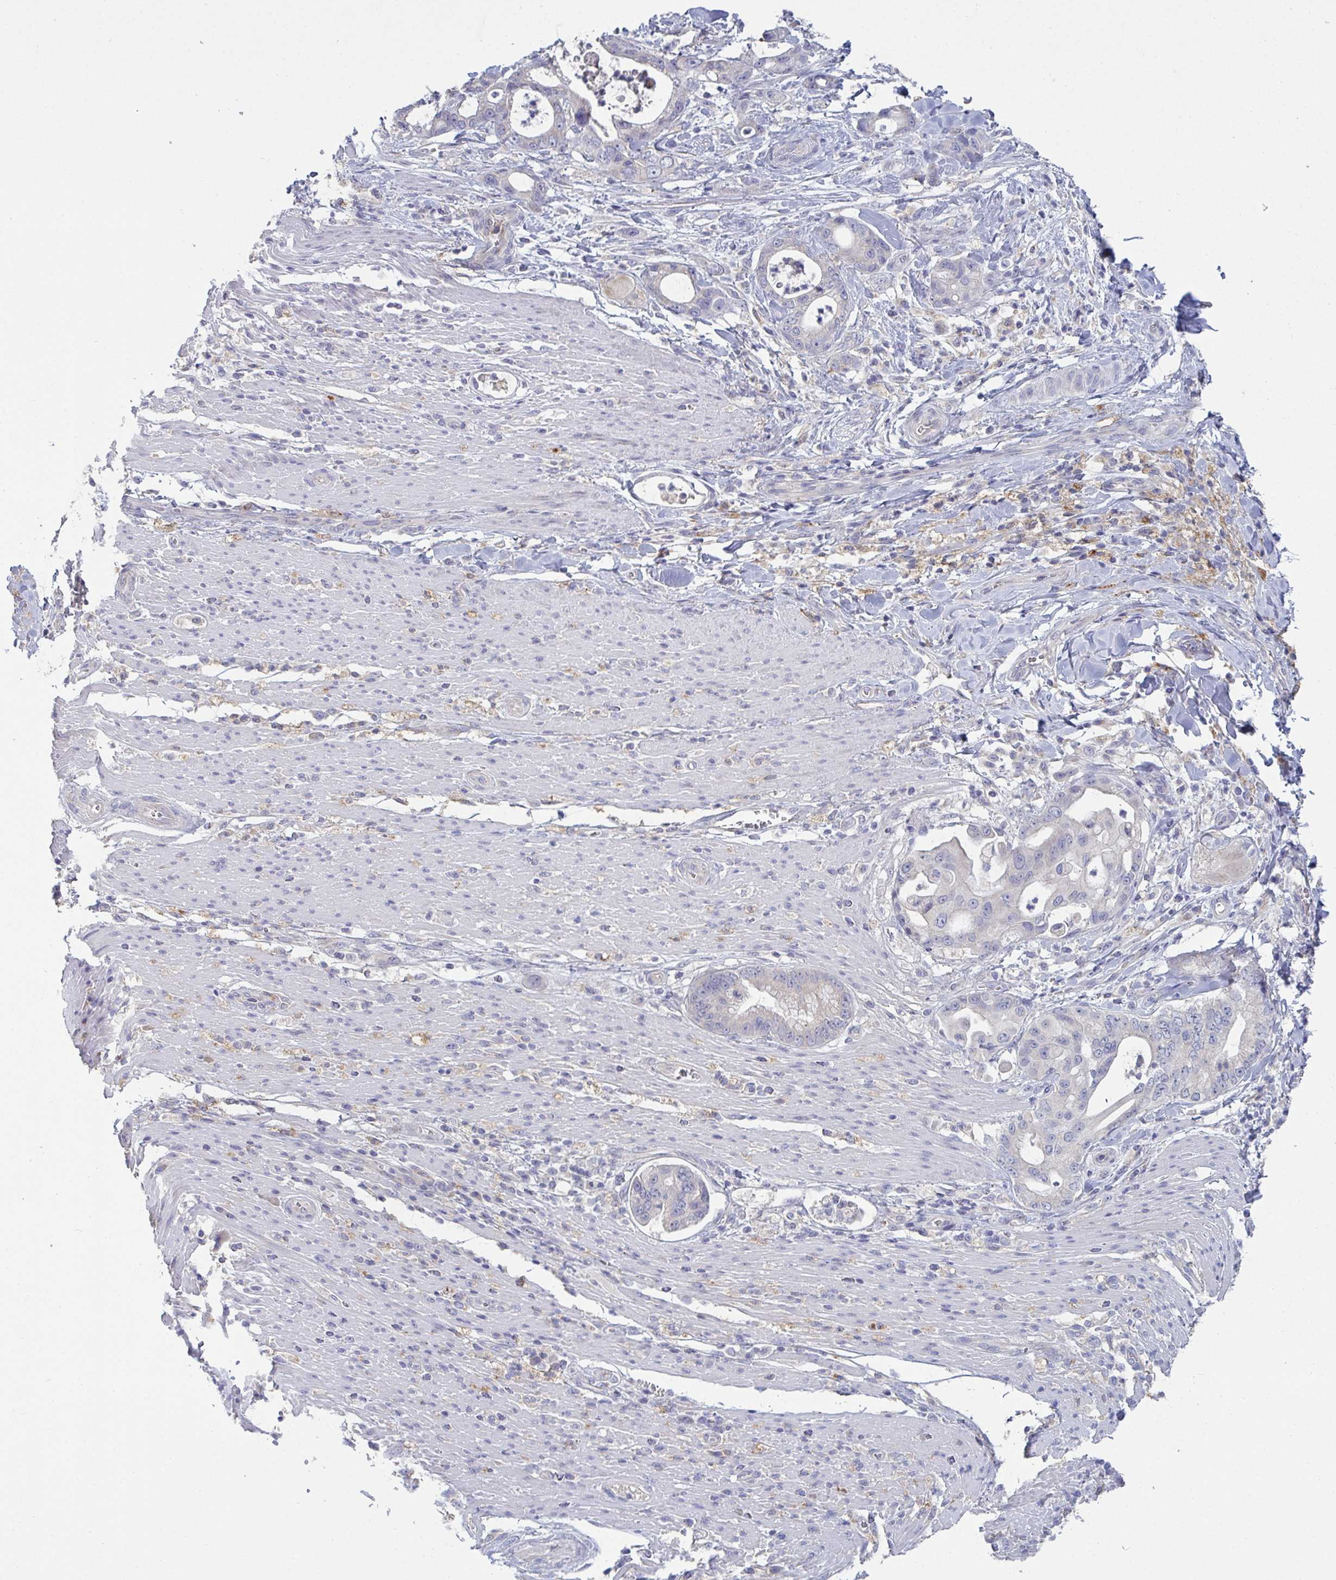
{"staining": {"intensity": "negative", "quantity": "none", "location": "none"}, "tissue": "pancreatic cancer", "cell_type": "Tumor cells", "image_type": "cancer", "snomed": [{"axis": "morphology", "description": "Adenocarcinoma, NOS"}, {"axis": "topography", "description": "Pancreas"}], "caption": "This is an immunohistochemistry micrograph of human pancreatic adenocarcinoma. There is no staining in tumor cells.", "gene": "GALNT13", "patient": {"sex": "male", "age": 68}}